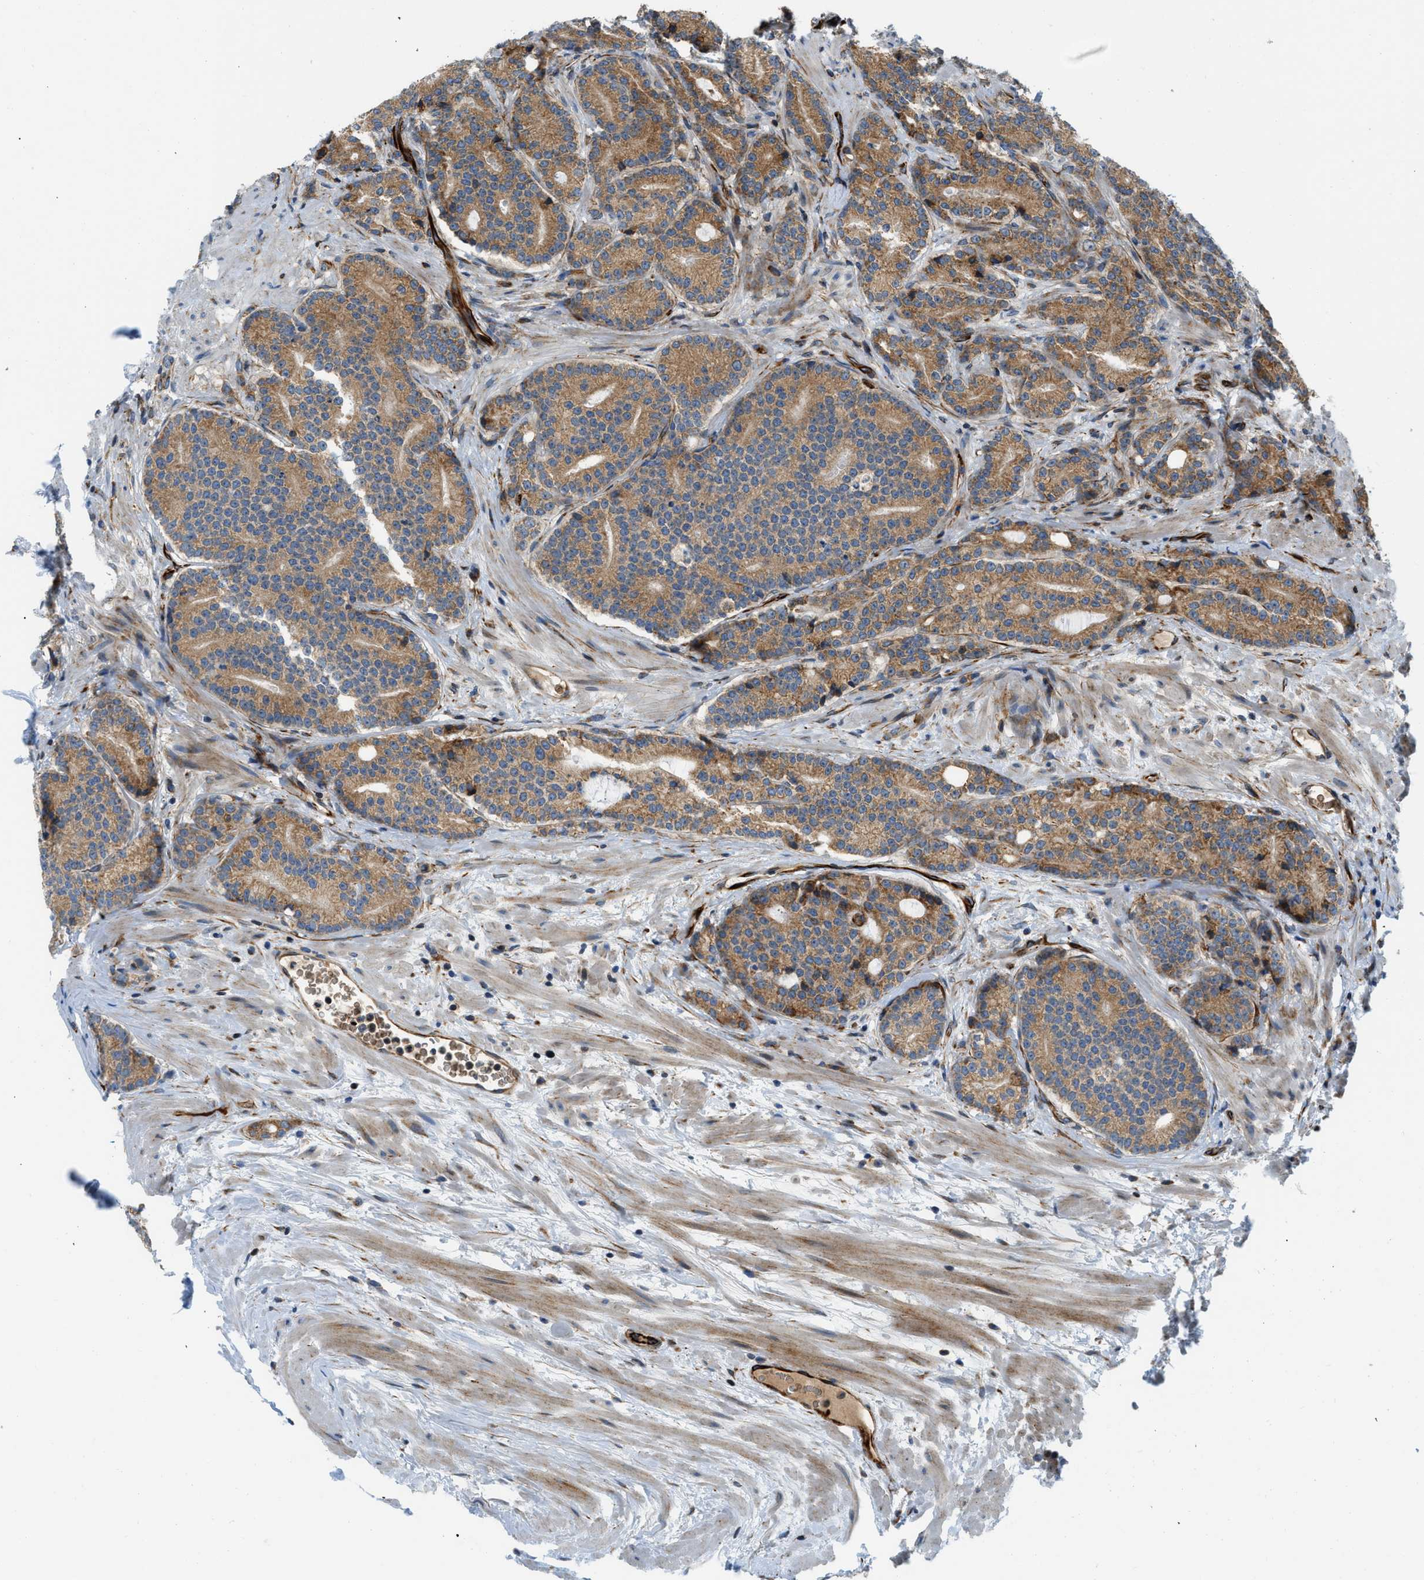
{"staining": {"intensity": "moderate", "quantity": ">75%", "location": "cytoplasmic/membranous"}, "tissue": "prostate cancer", "cell_type": "Tumor cells", "image_type": "cancer", "snomed": [{"axis": "morphology", "description": "Adenocarcinoma, High grade"}, {"axis": "topography", "description": "Prostate"}], "caption": "This histopathology image shows IHC staining of prostate cancer, with medium moderate cytoplasmic/membranous staining in approximately >75% of tumor cells.", "gene": "ZNF831", "patient": {"sex": "male", "age": 61}}